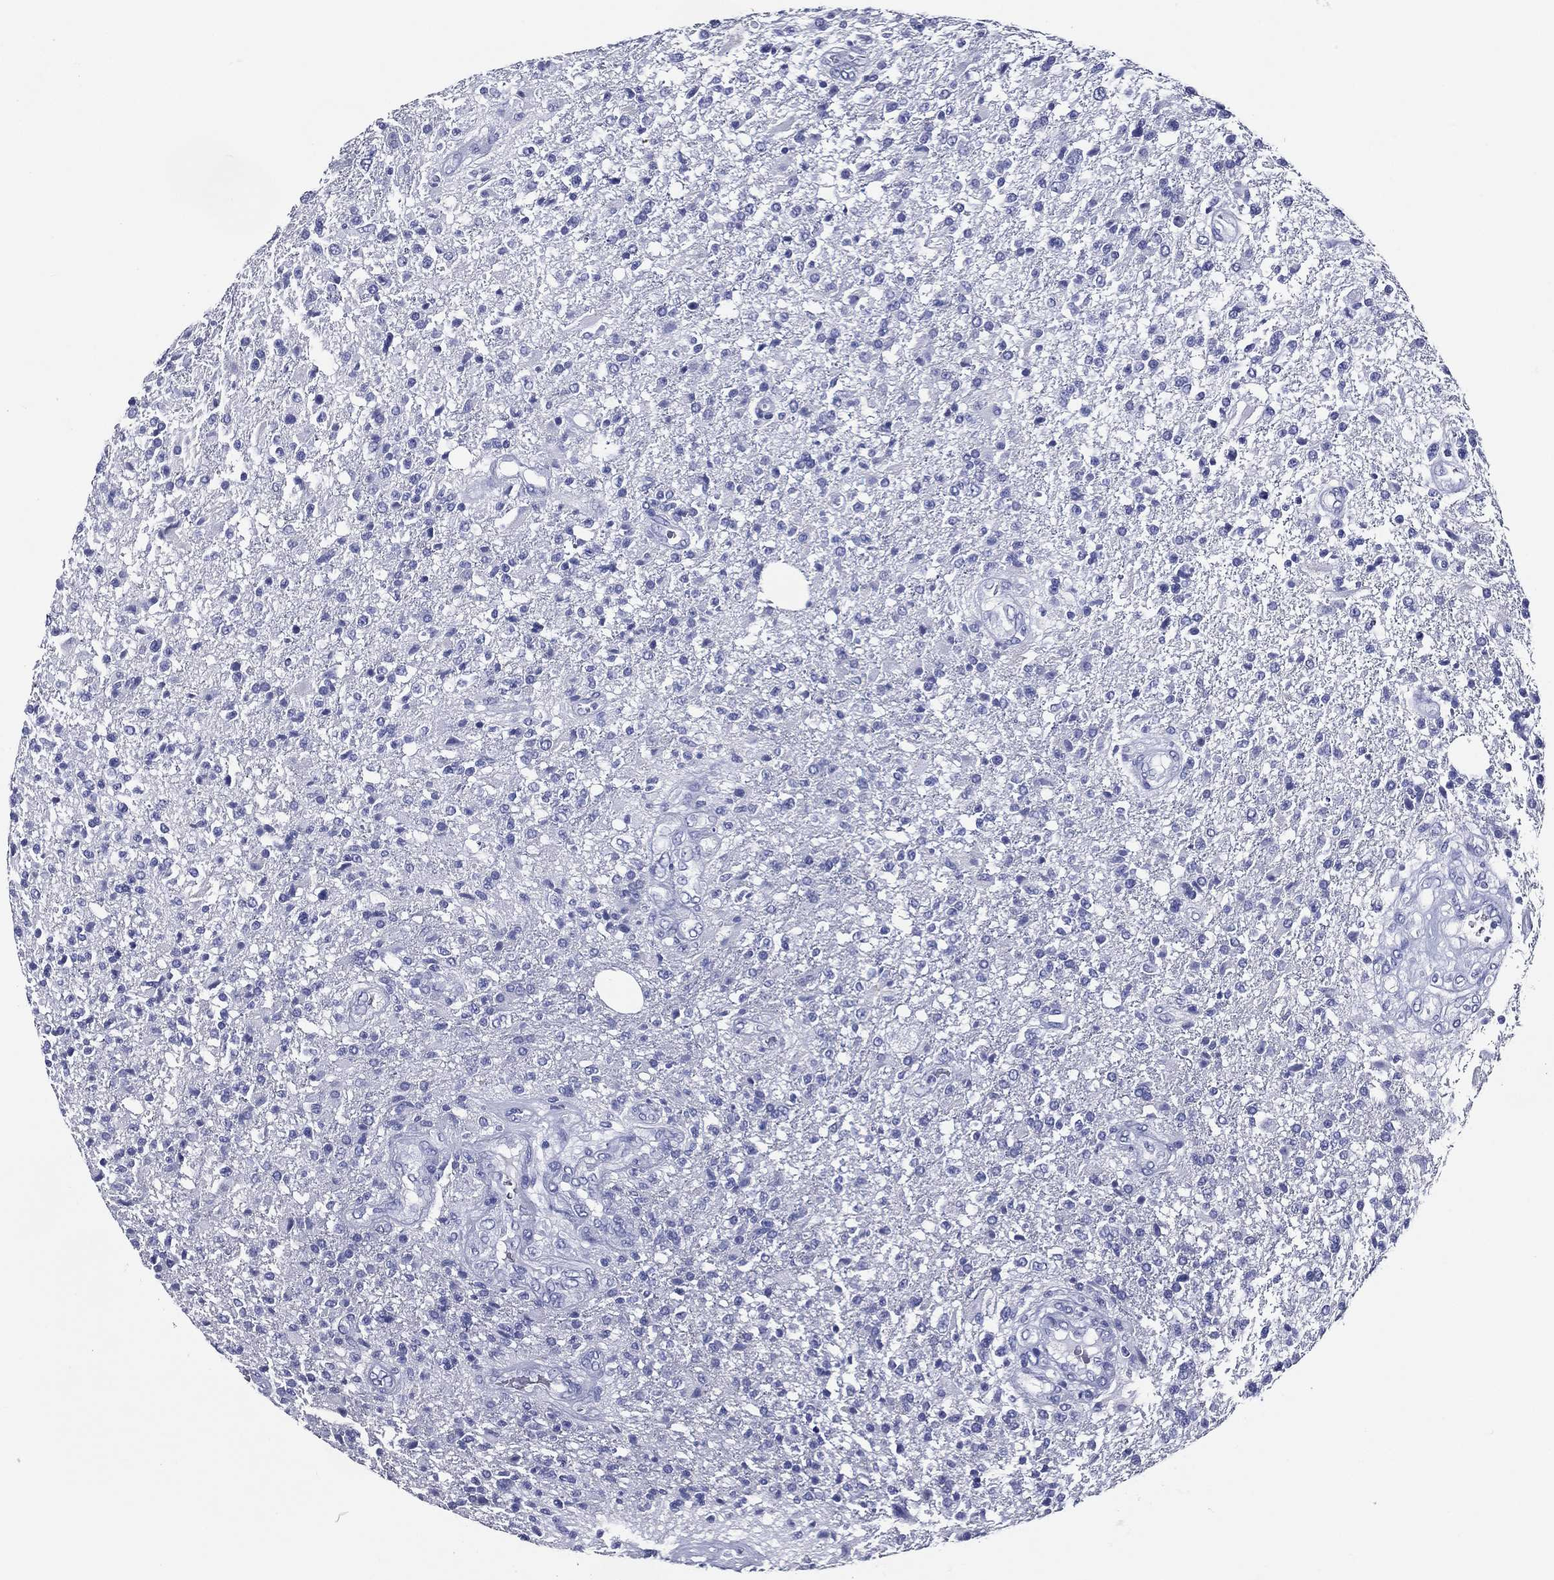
{"staining": {"intensity": "negative", "quantity": "none", "location": "none"}, "tissue": "glioma", "cell_type": "Tumor cells", "image_type": "cancer", "snomed": [{"axis": "morphology", "description": "Glioma, malignant, High grade"}, {"axis": "topography", "description": "Brain"}], "caption": "Immunohistochemistry micrograph of malignant high-grade glioma stained for a protein (brown), which reveals no positivity in tumor cells.", "gene": "ACE2", "patient": {"sex": "male", "age": 56}}